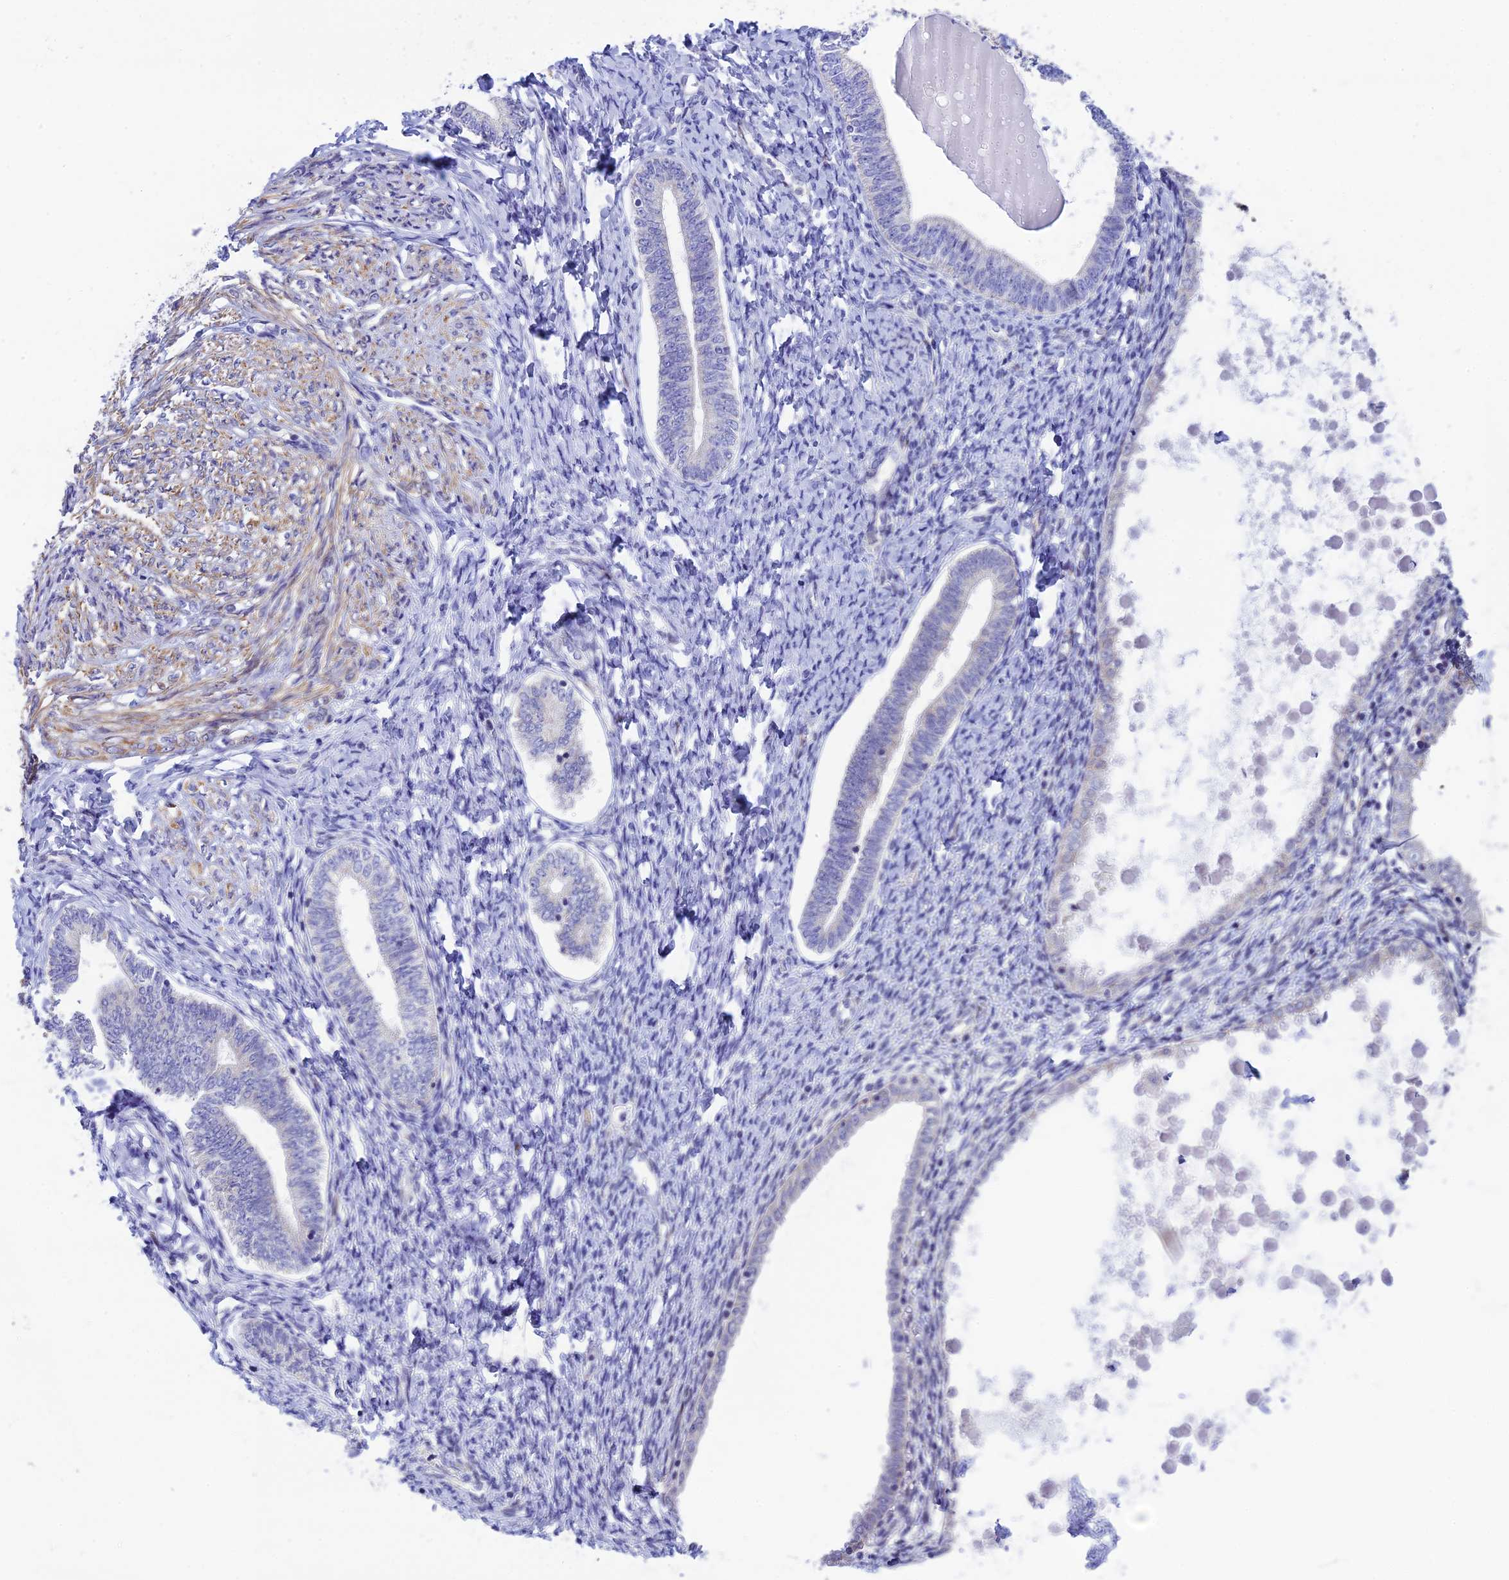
{"staining": {"intensity": "negative", "quantity": "none", "location": "none"}, "tissue": "endometrium", "cell_type": "Cells in endometrial stroma", "image_type": "normal", "snomed": [{"axis": "morphology", "description": "Normal tissue, NOS"}, {"axis": "topography", "description": "Endometrium"}], "caption": "Immunohistochemical staining of normal human endometrium shows no significant positivity in cells in endometrial stroma.", "gene": "IGSF6", "patient": {"sex": "female", "age": 72}}